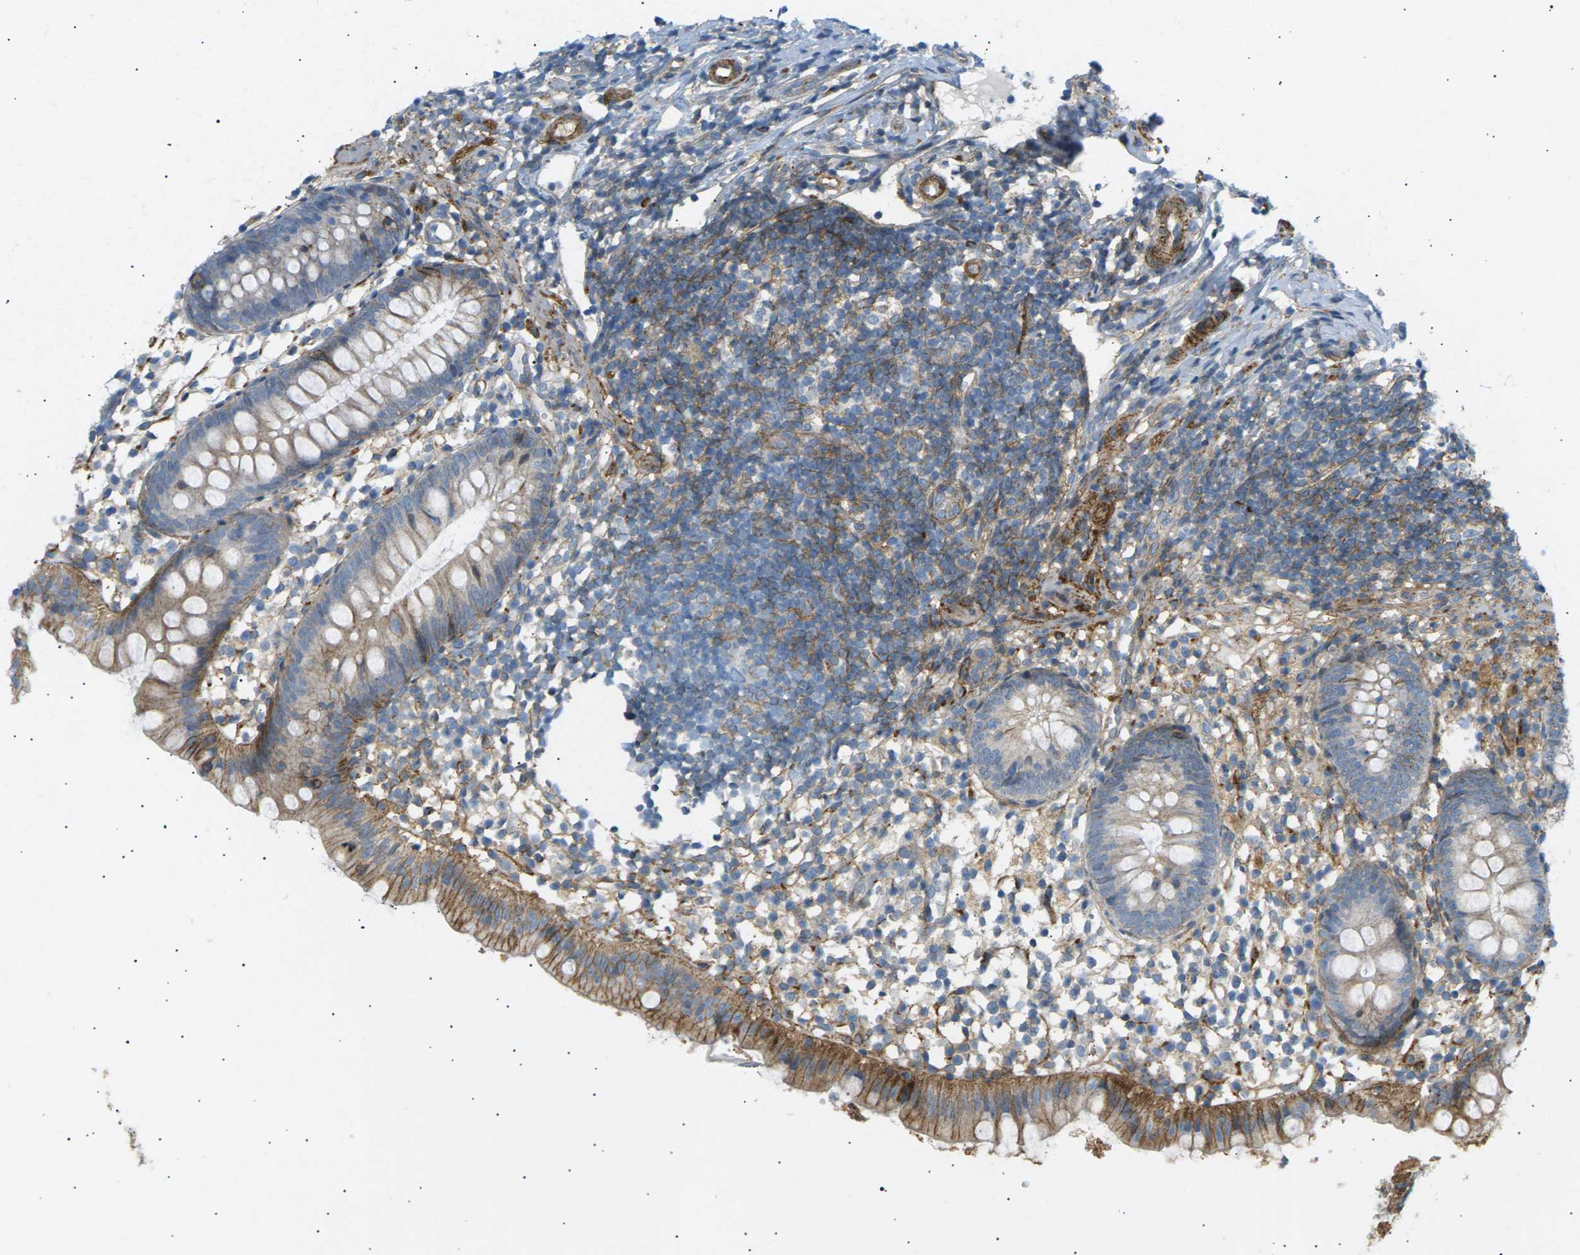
{"staining": {"intensity": "moderate", "quantity": ">75%", "location": "cytoplasmic/membranous"}, "tissue": "appendix", "cell_type": "Glandular cells", "image_type": "normal", "snomed": [{"axis": "morphology", "description": "Normal tissue, NOS"}, {"axis": "topography", "description": "Appendix"}], "caption": "Glandular cells demonstrate medium levels of moderate cytoplasmic/membranous expression in approximately >75% of cells in normal human appendix.", "gene": "ATP2B4", "patient": {"sex": "female", "age": 20}}